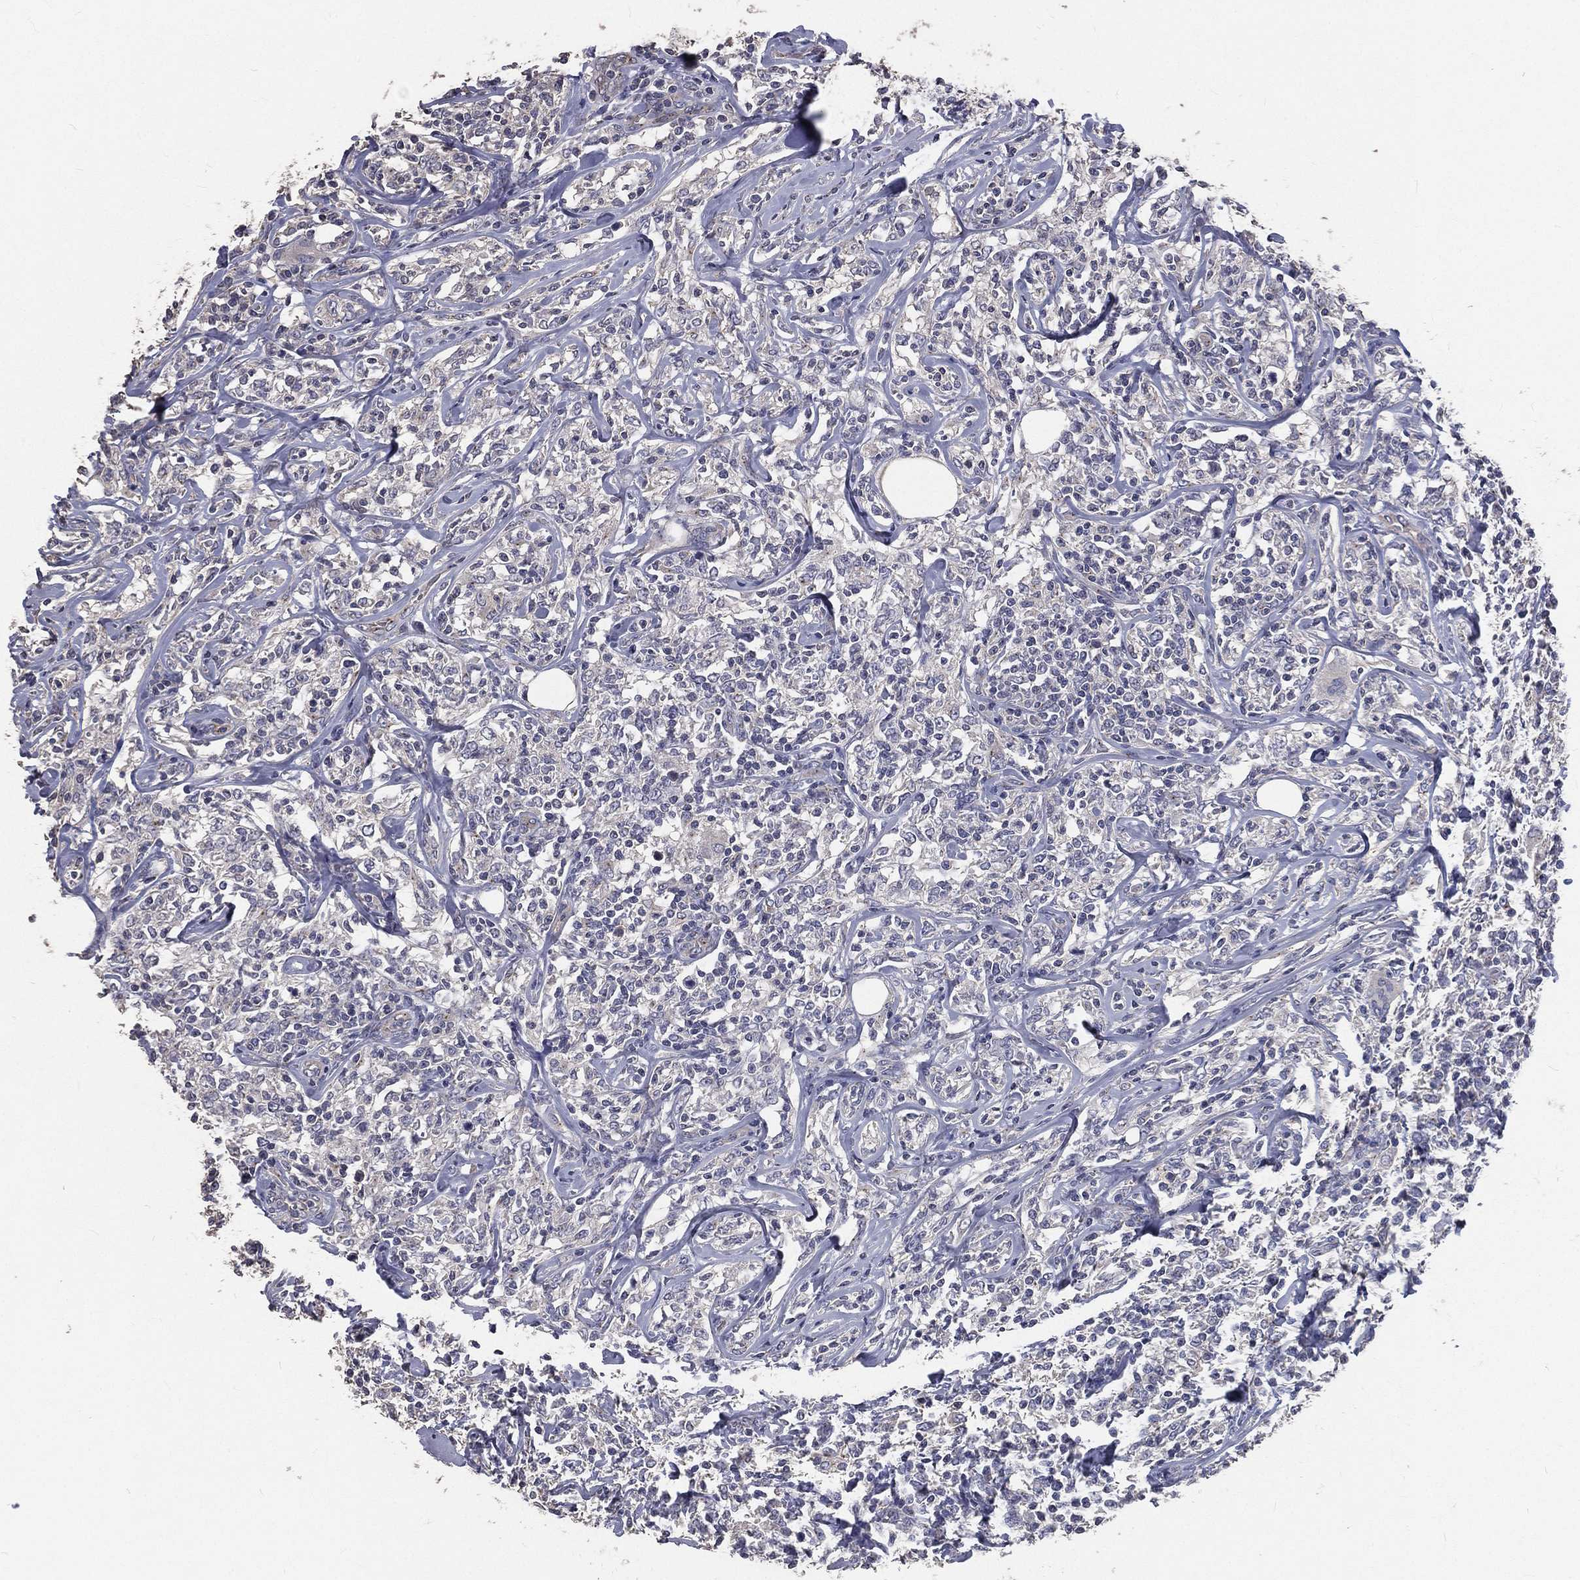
{"staining": {"intensity": "negative", "quantity": "none", "location": "none"}, "tissue": "lymphoma", "cell_type": "Tumor cells", "image_type": "cancer", "snomed": [{"axis": "morphology", "description": "Malignant lymphoma, non-Hodgkin's type, High grade"}, {"axis": "topography", "description": "Lymph node"}], "caption": "Protein analysis of malignant lymphoma, non-Hodgkin's type (high-grade) reveals no significant staining in tumor cells.", "gene": "CROCC", "patient": {"sex": "female", "age": 84}}